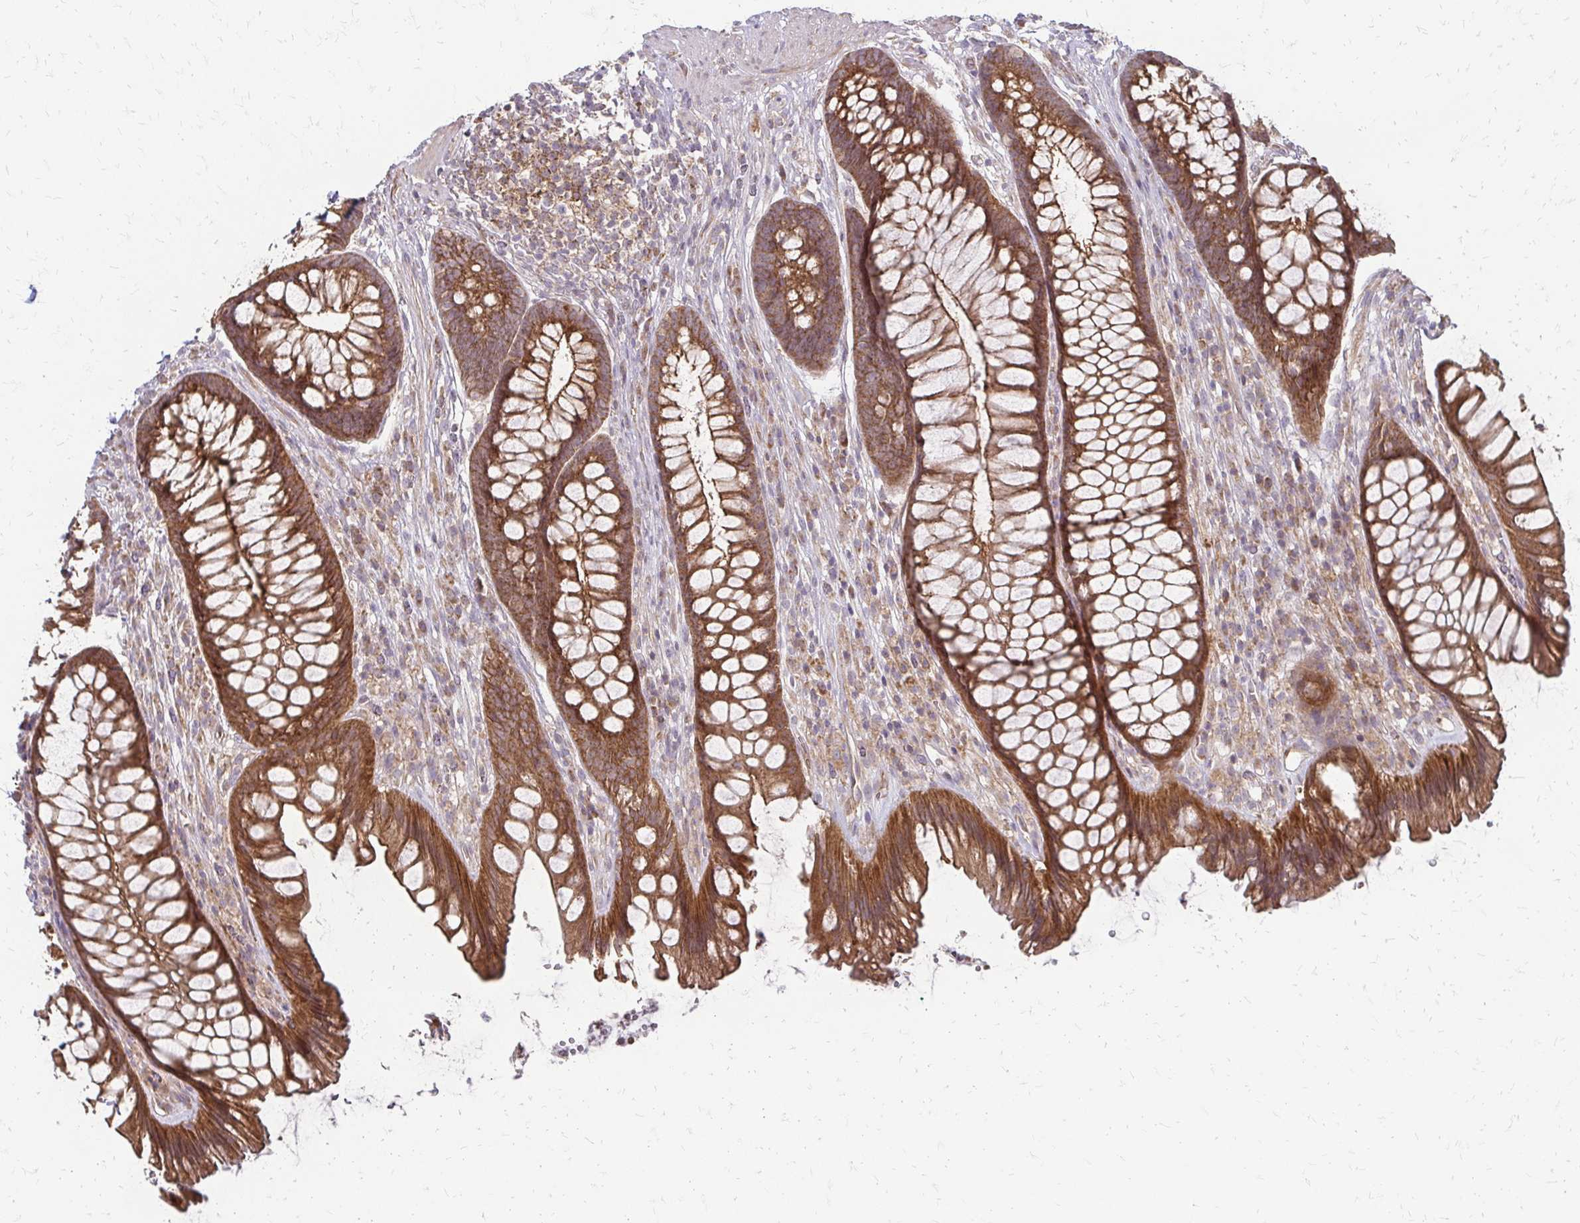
{"staining": {"intensity": "strong", "quantity": ">75%", "location": "cytoplasmic/membranous"}, "tissue": "rectum", "cell_type": "Glandular cells", "image_type": "normal", "snomed": [{"axis": "morphology", "description": "Normal tissue, NOS"}, {"axis": "topography", "description": "Rectum"}], "caption": "This micrograph shows immunohistochemistry (IHC) staining of normal human rectum, with high strong cytoplasmic/membranous staining in approximately >75% of glandular cells.", "gene": "ZNF383", "patient": {"sex": "male", "age": 53}}